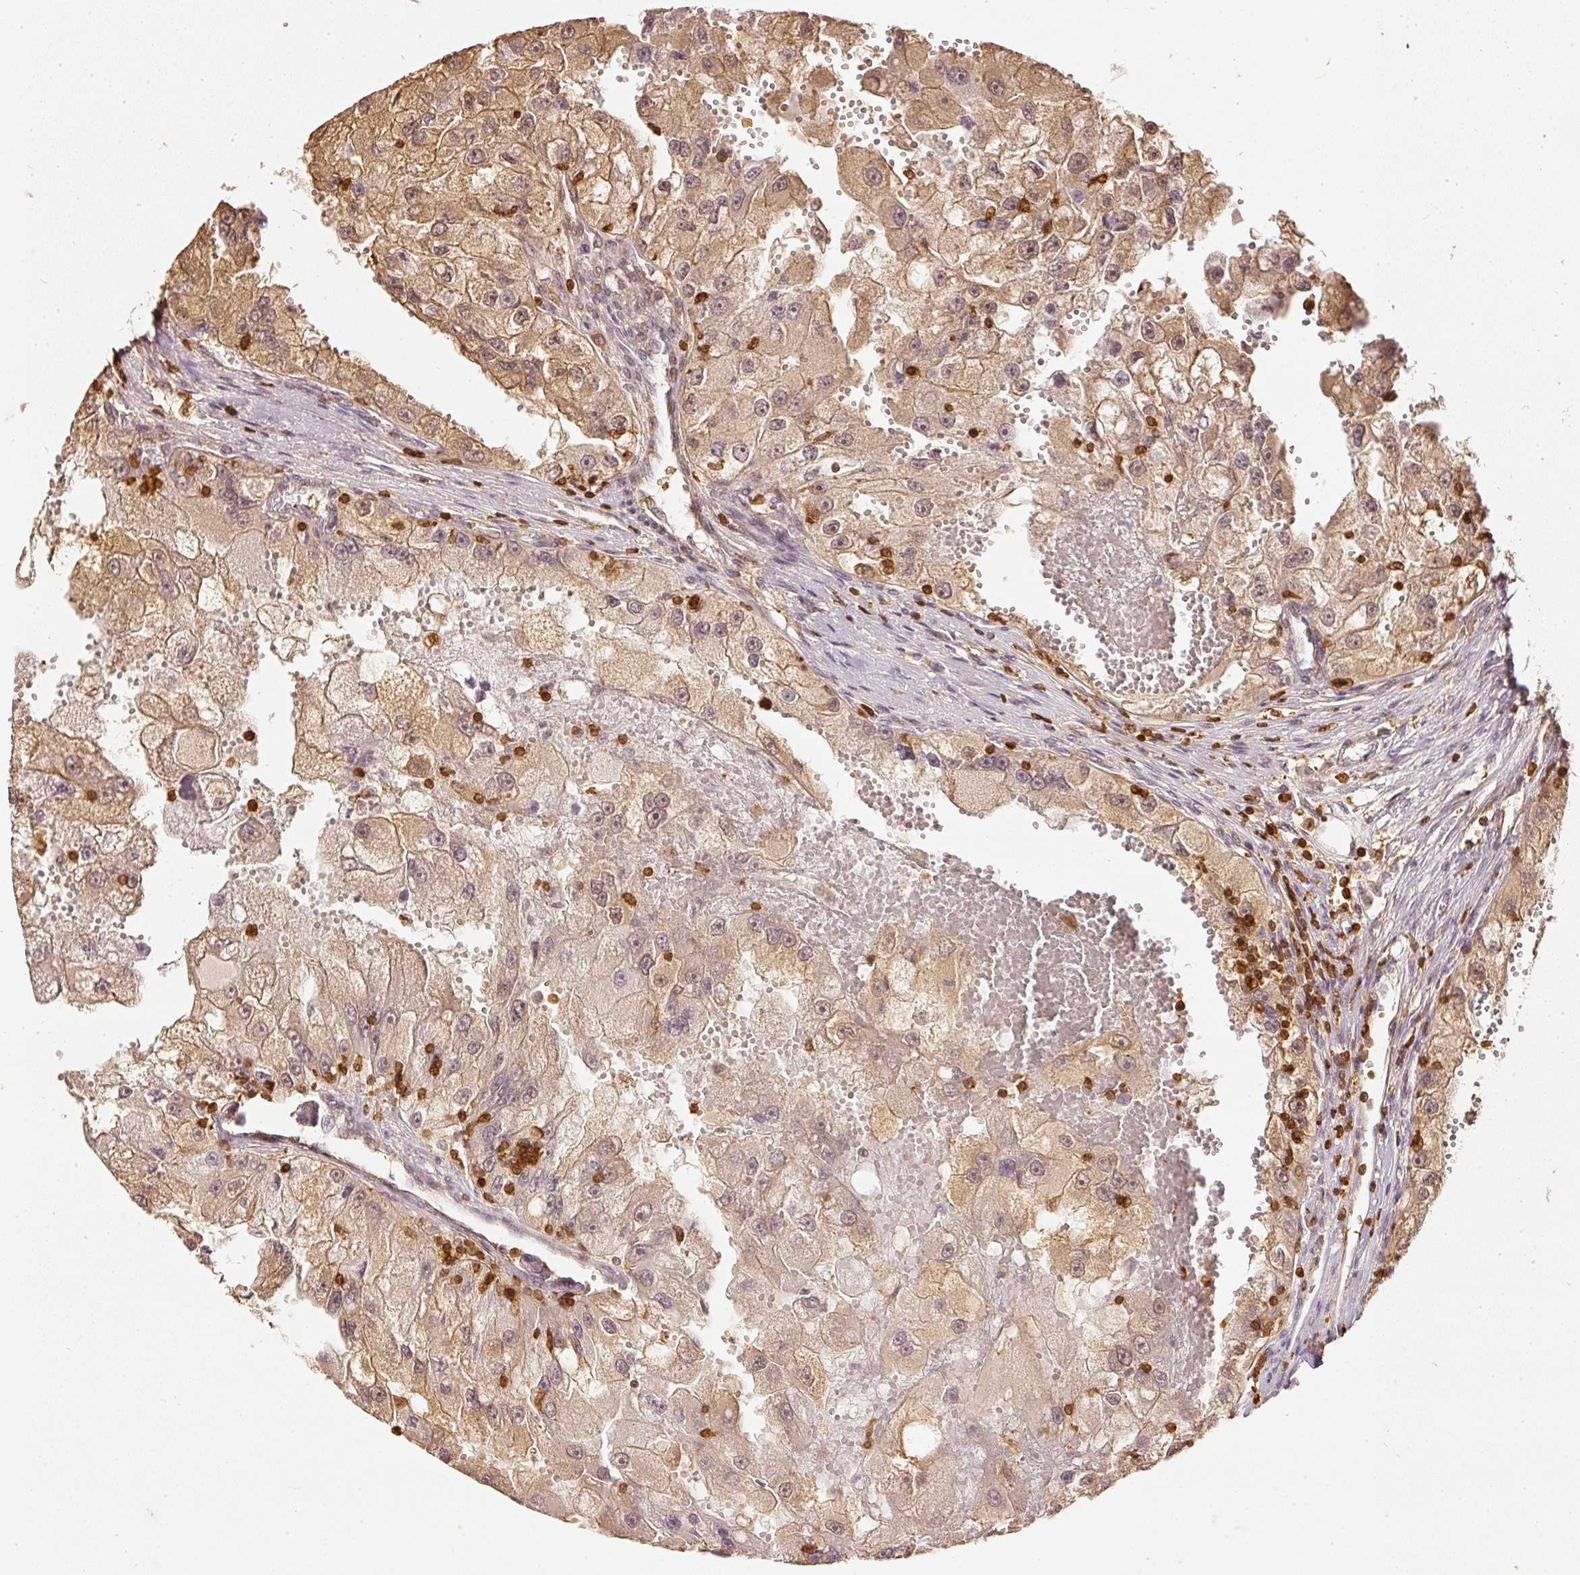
{"staining": {"intensity": "weak", "quantity": ">75%", "location": "cytoplasmic/membranous,nuclear"}, "tissue": "renal cancer", "cell_type": "Tumor cells", "image_type": "cancer", "snomed": [{"axis": "morphology", "description": "Adenocarcinoma, NOS"}, {"axis": "topography", "description": "Kidney"}], "caption": "A photomicrograph of human renal adenocarcinoma stained for a protein exhibits weak cytoplasmic/membranous and nuclear brown staining in tumor cells.", "gene": "PFN1", "patient": {"sex": "male", "age": 63}}